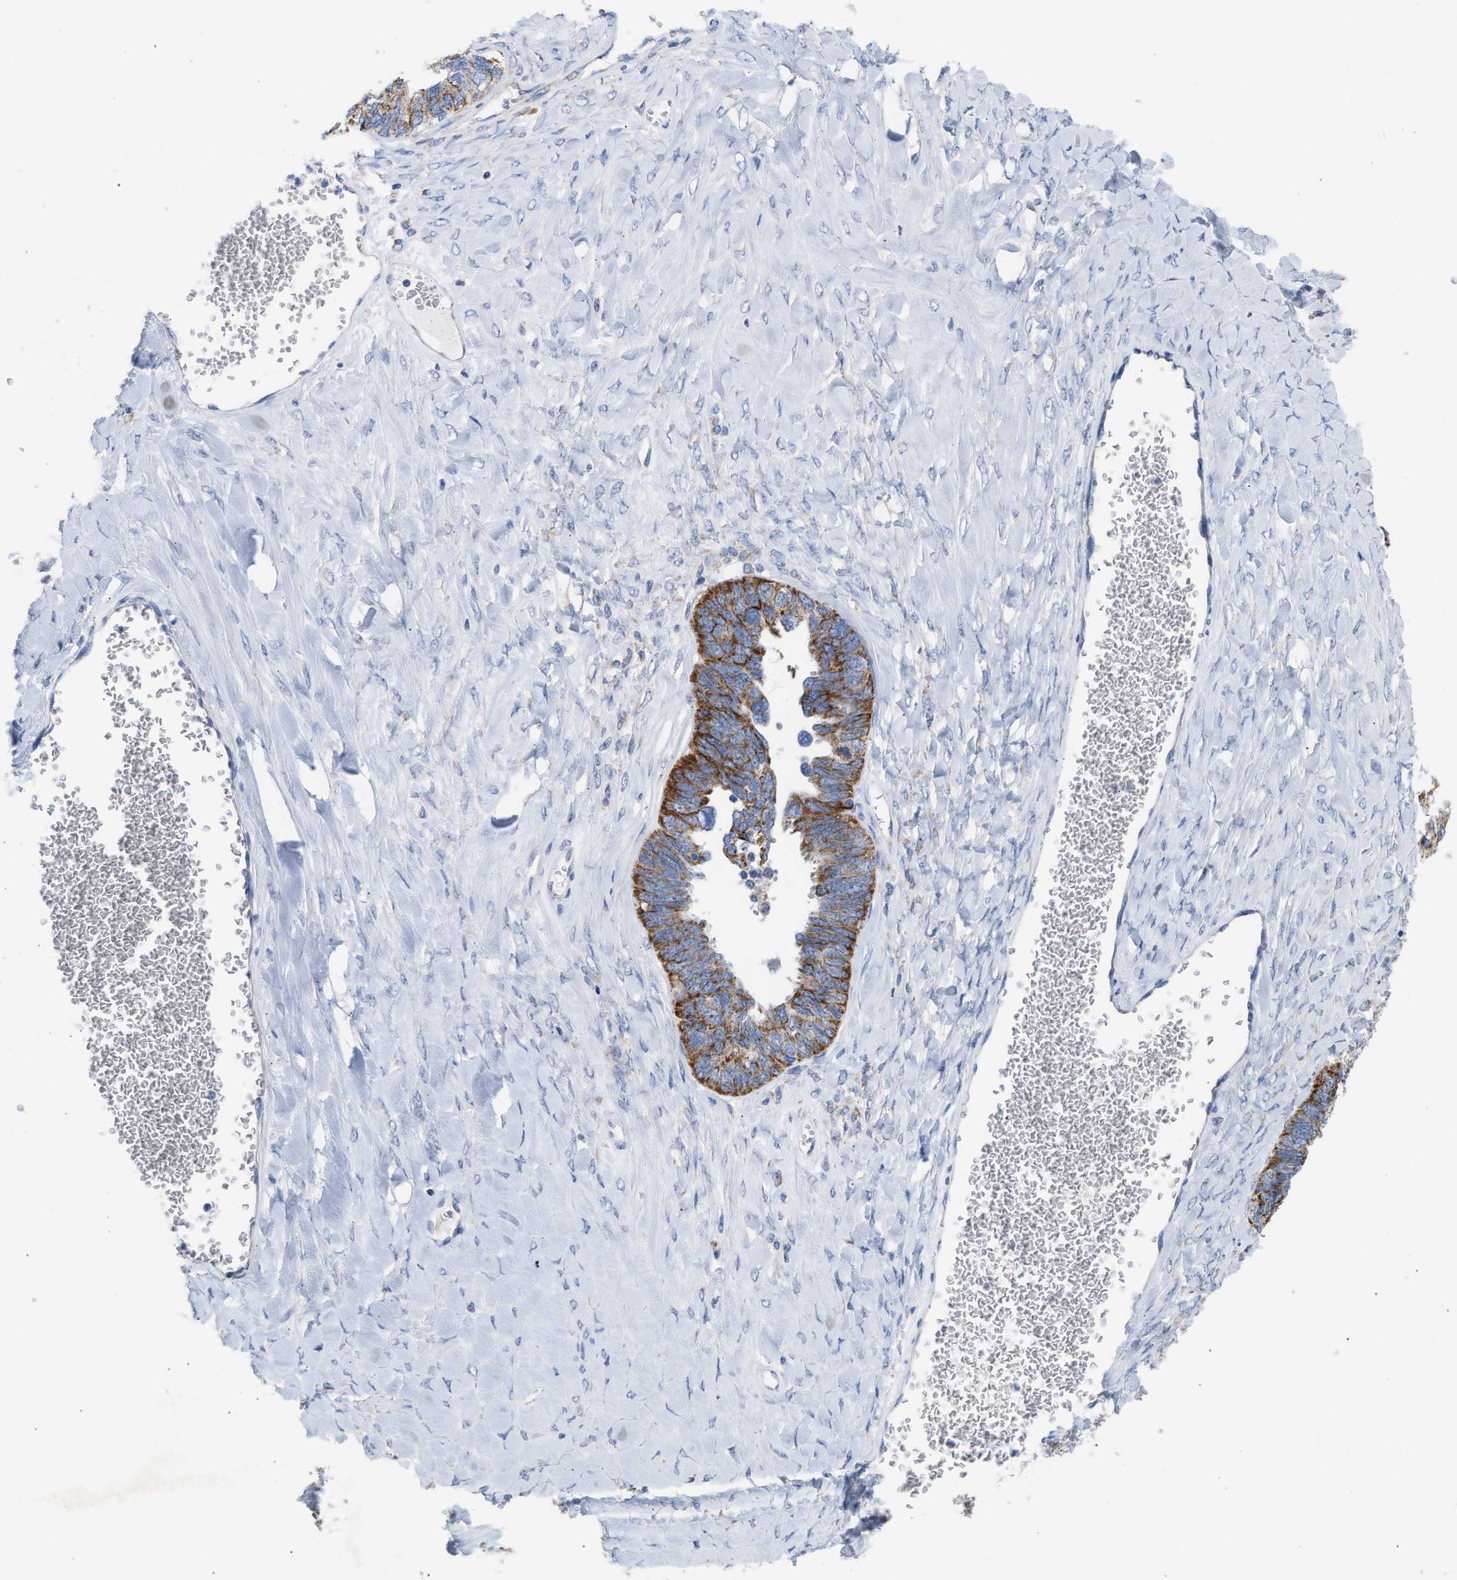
{"staining": {"intensity": "moderate", "quantity": ">75%", "location": "cytoplasmic/membranous"}, "tissue": "ovarian cancer", "cell_type": "Tumor cells", "image_type": "cancer", "snomed": [{"axis": "morphology", "description": "Cystadenocarcinoma, serous, NOS"}, {"axis": "topography", "description": "Ovary"}], "caption": "Immunohistochemical staining of human ovarian serous cystadenocarcinoma exhibits medium levels of moderate cytoplasmic/membranous expression in about >75% of tumor cells.", "gene": "ACOT13", "patient": {"sex": "female", "age": 79}}